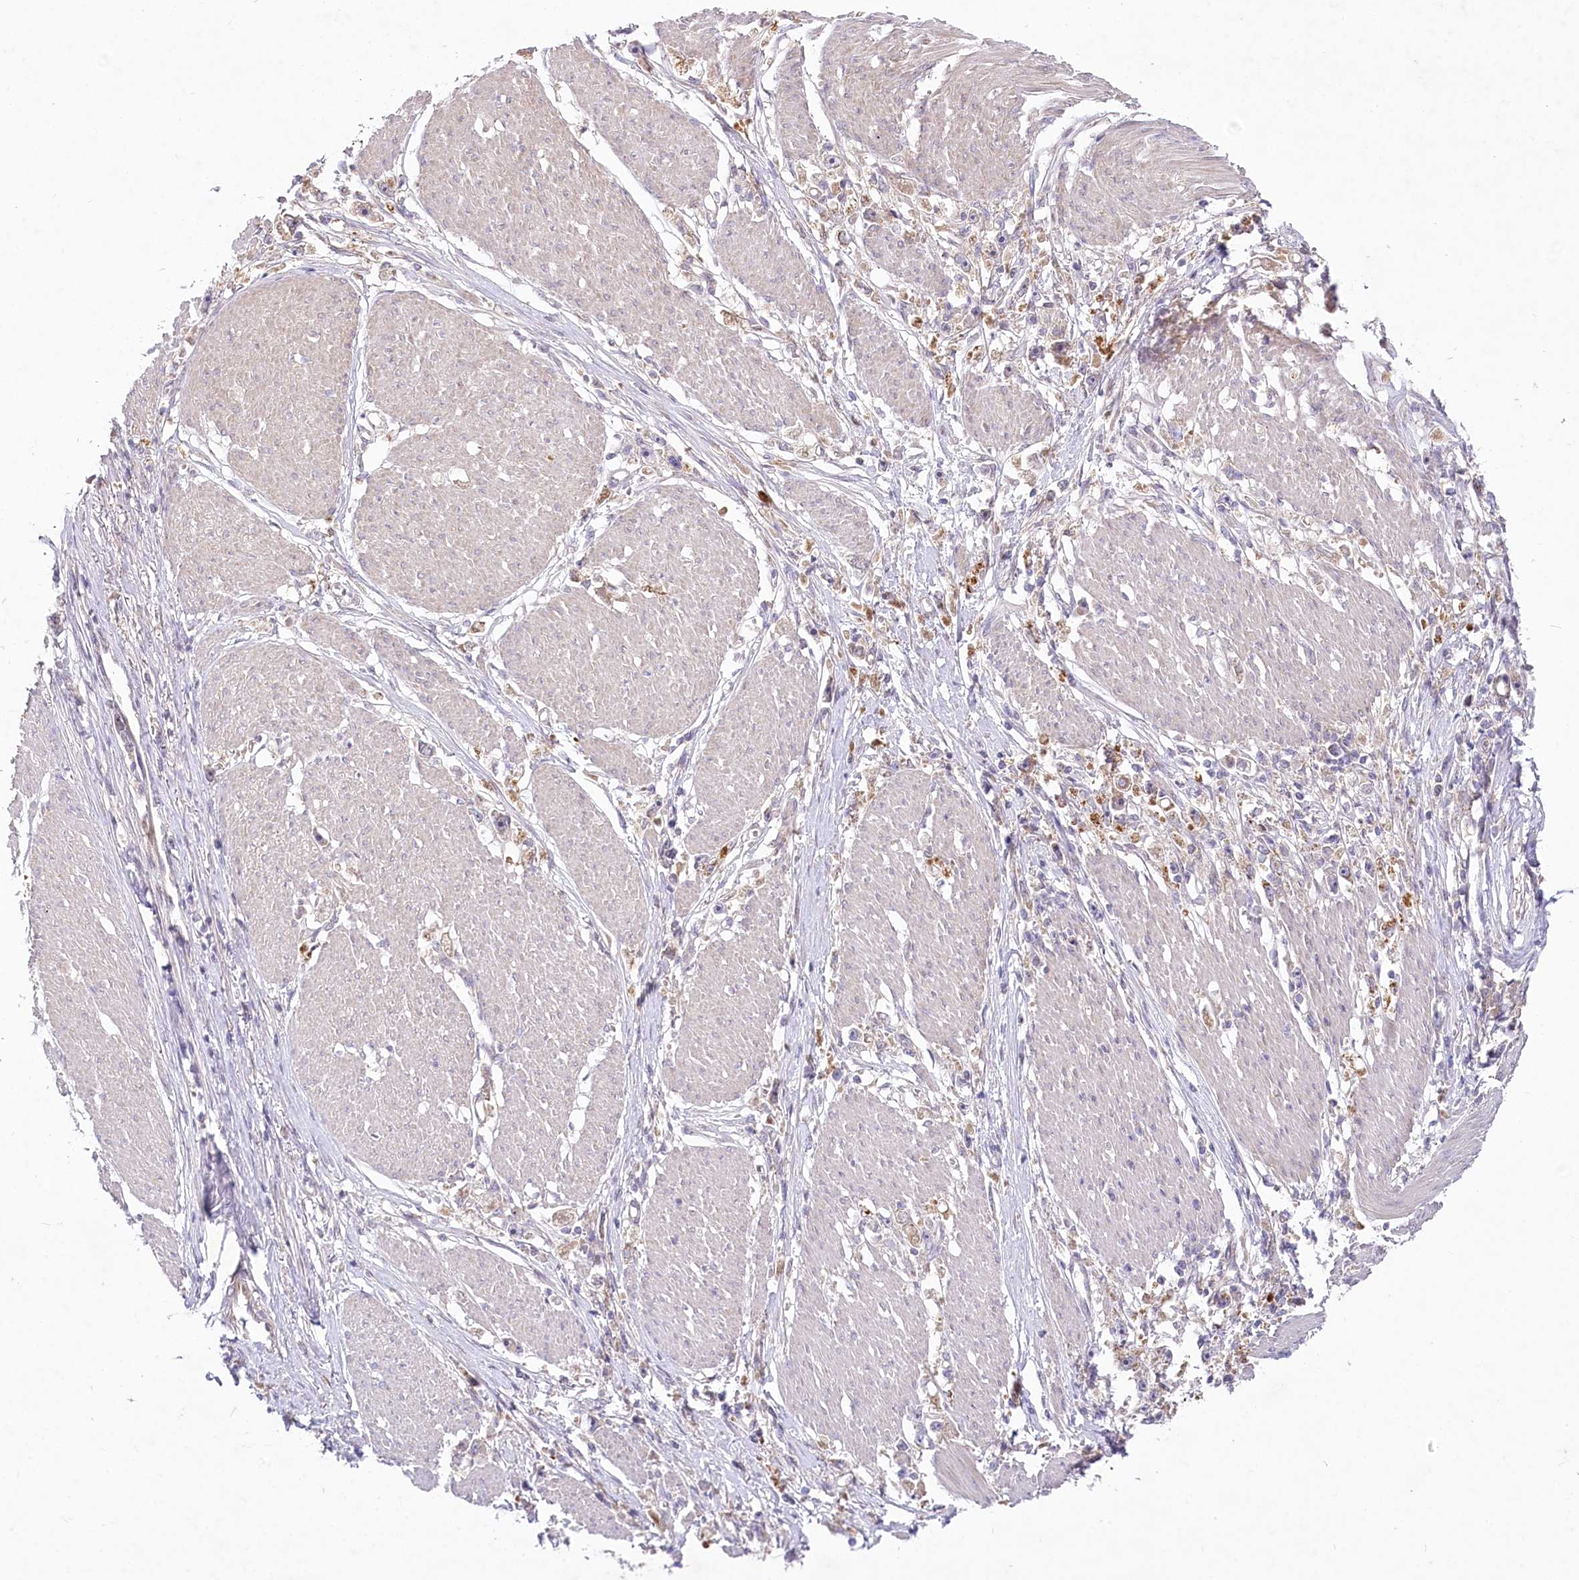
{"staining": {"intensity": "moderate", "quantity": "25%-75%", "location": "cytoplasmic/membranous"}, "tissue": "stomach cancer", "cell_type": "Tumor cells", "image_type": "cancer", "snomed": [{"axis": "morphology", "description": "Adenocarcinoma, NOS"}, {"axis": "topography", "description": "Stomach"}], "caption": "Immunohistochemistry of human stomach adenocarcinoma demonstrates medium levels of moderate cytoplasmic/membranous expression in approximately 25%-75% of tumor cells.", "gene": "PYROXD1", "patient": {"sex": "female", "age": 59}}